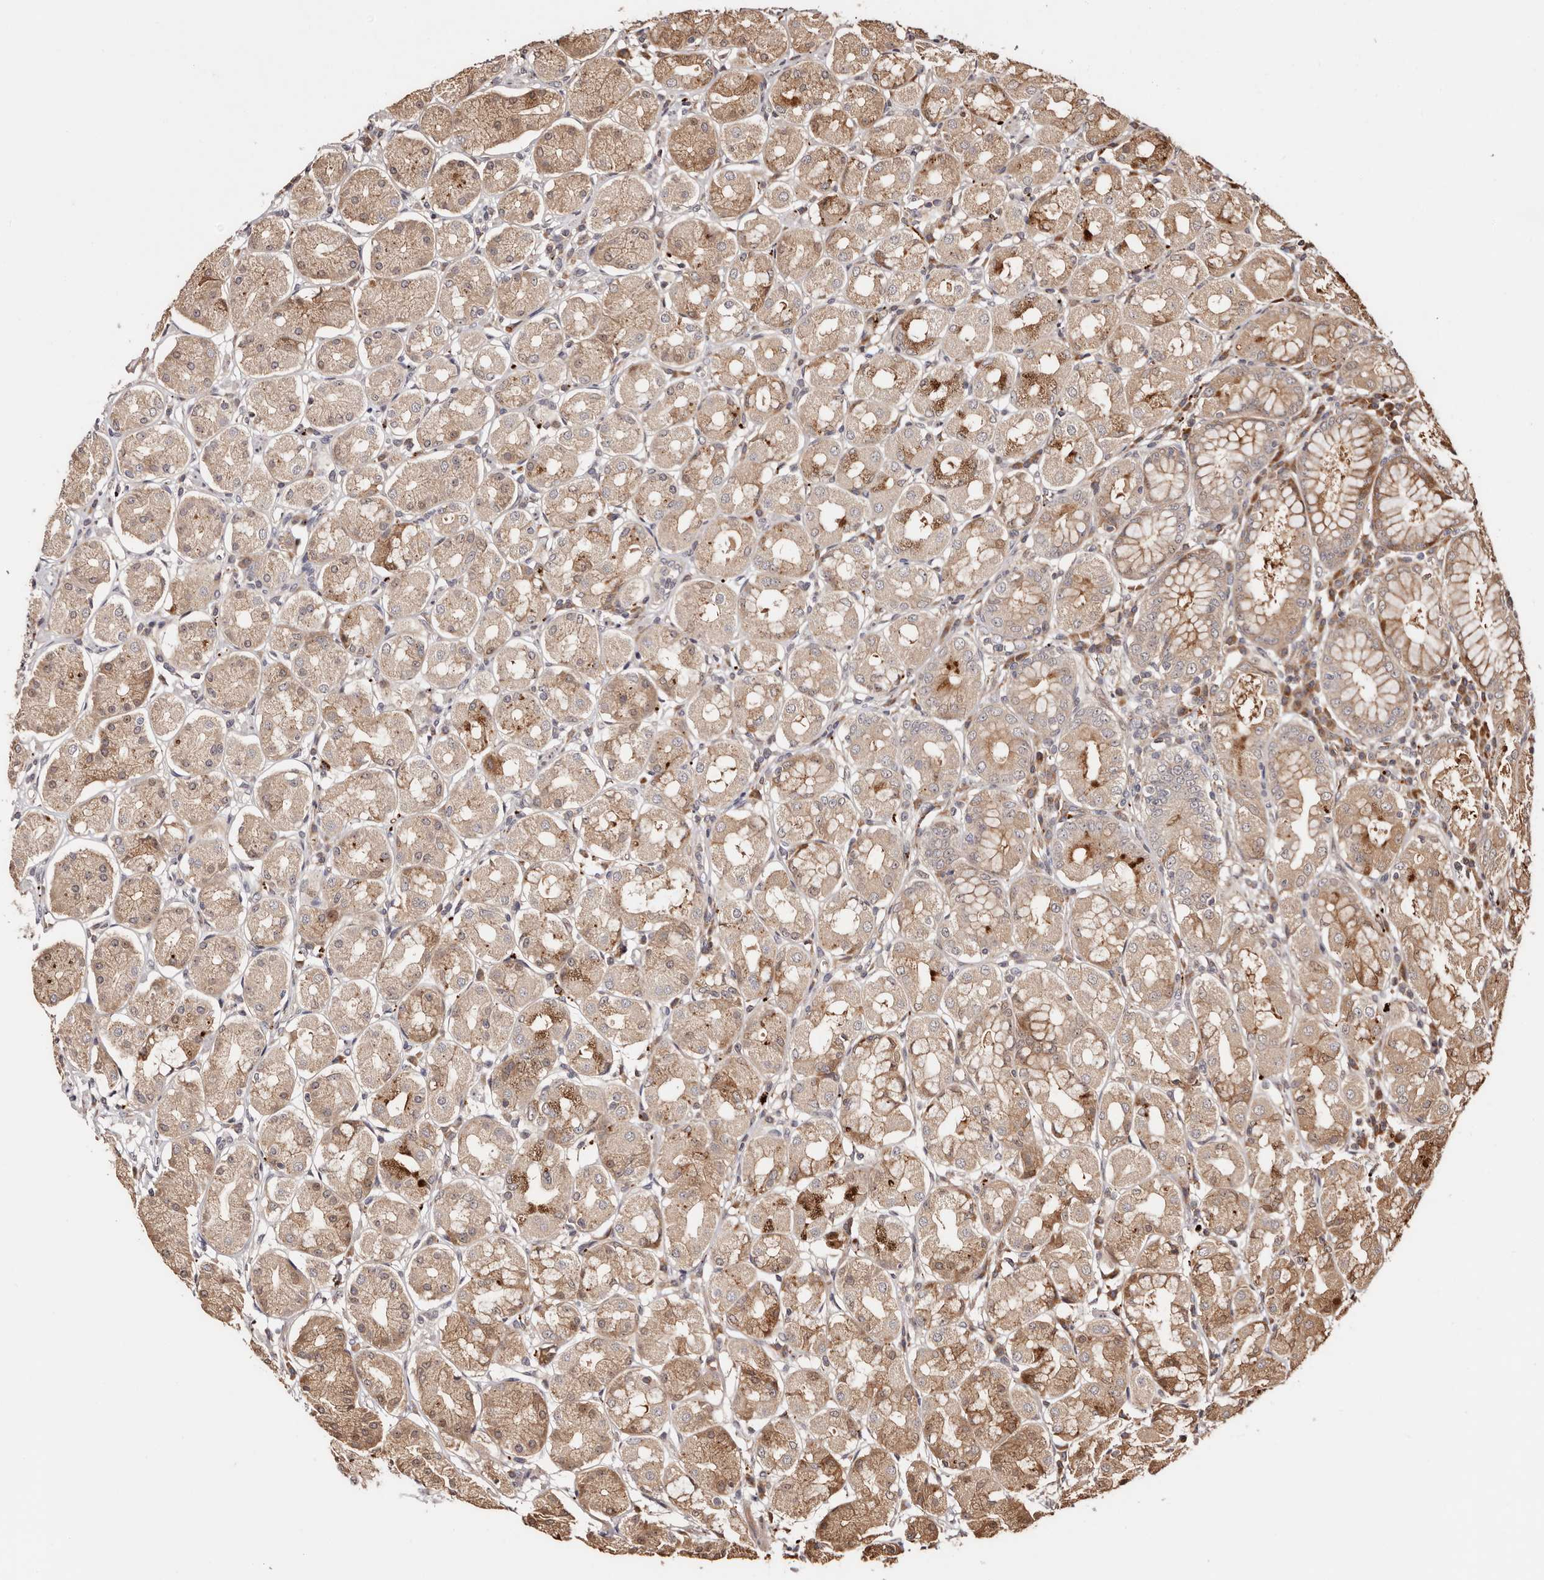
{"staining": {"intensity": "moderate", "quantity": "25%-75%", "location": "cytoplasmic/membranous"}, "tissue": "stomach", "cell_type": "Glandular cells", "image_type": "normal", "snomed": [{"axis": "morphology", "description": "Normal tissue, NOS"}, {"axis": "topography", "description": "Stomach"}, {"axis": "topography", "description": "Stomach, lower"}], "caption": "Protein analysis of unremarkable stomach displays moderate cytoplasmic/membranous positivity in about 25%-75% of glandular cells. (DAB IHC, brown staining for protein, blue staining for nuclei).", "gene": "PTPN22", "patient": {"sex": "female", "age": 56}}